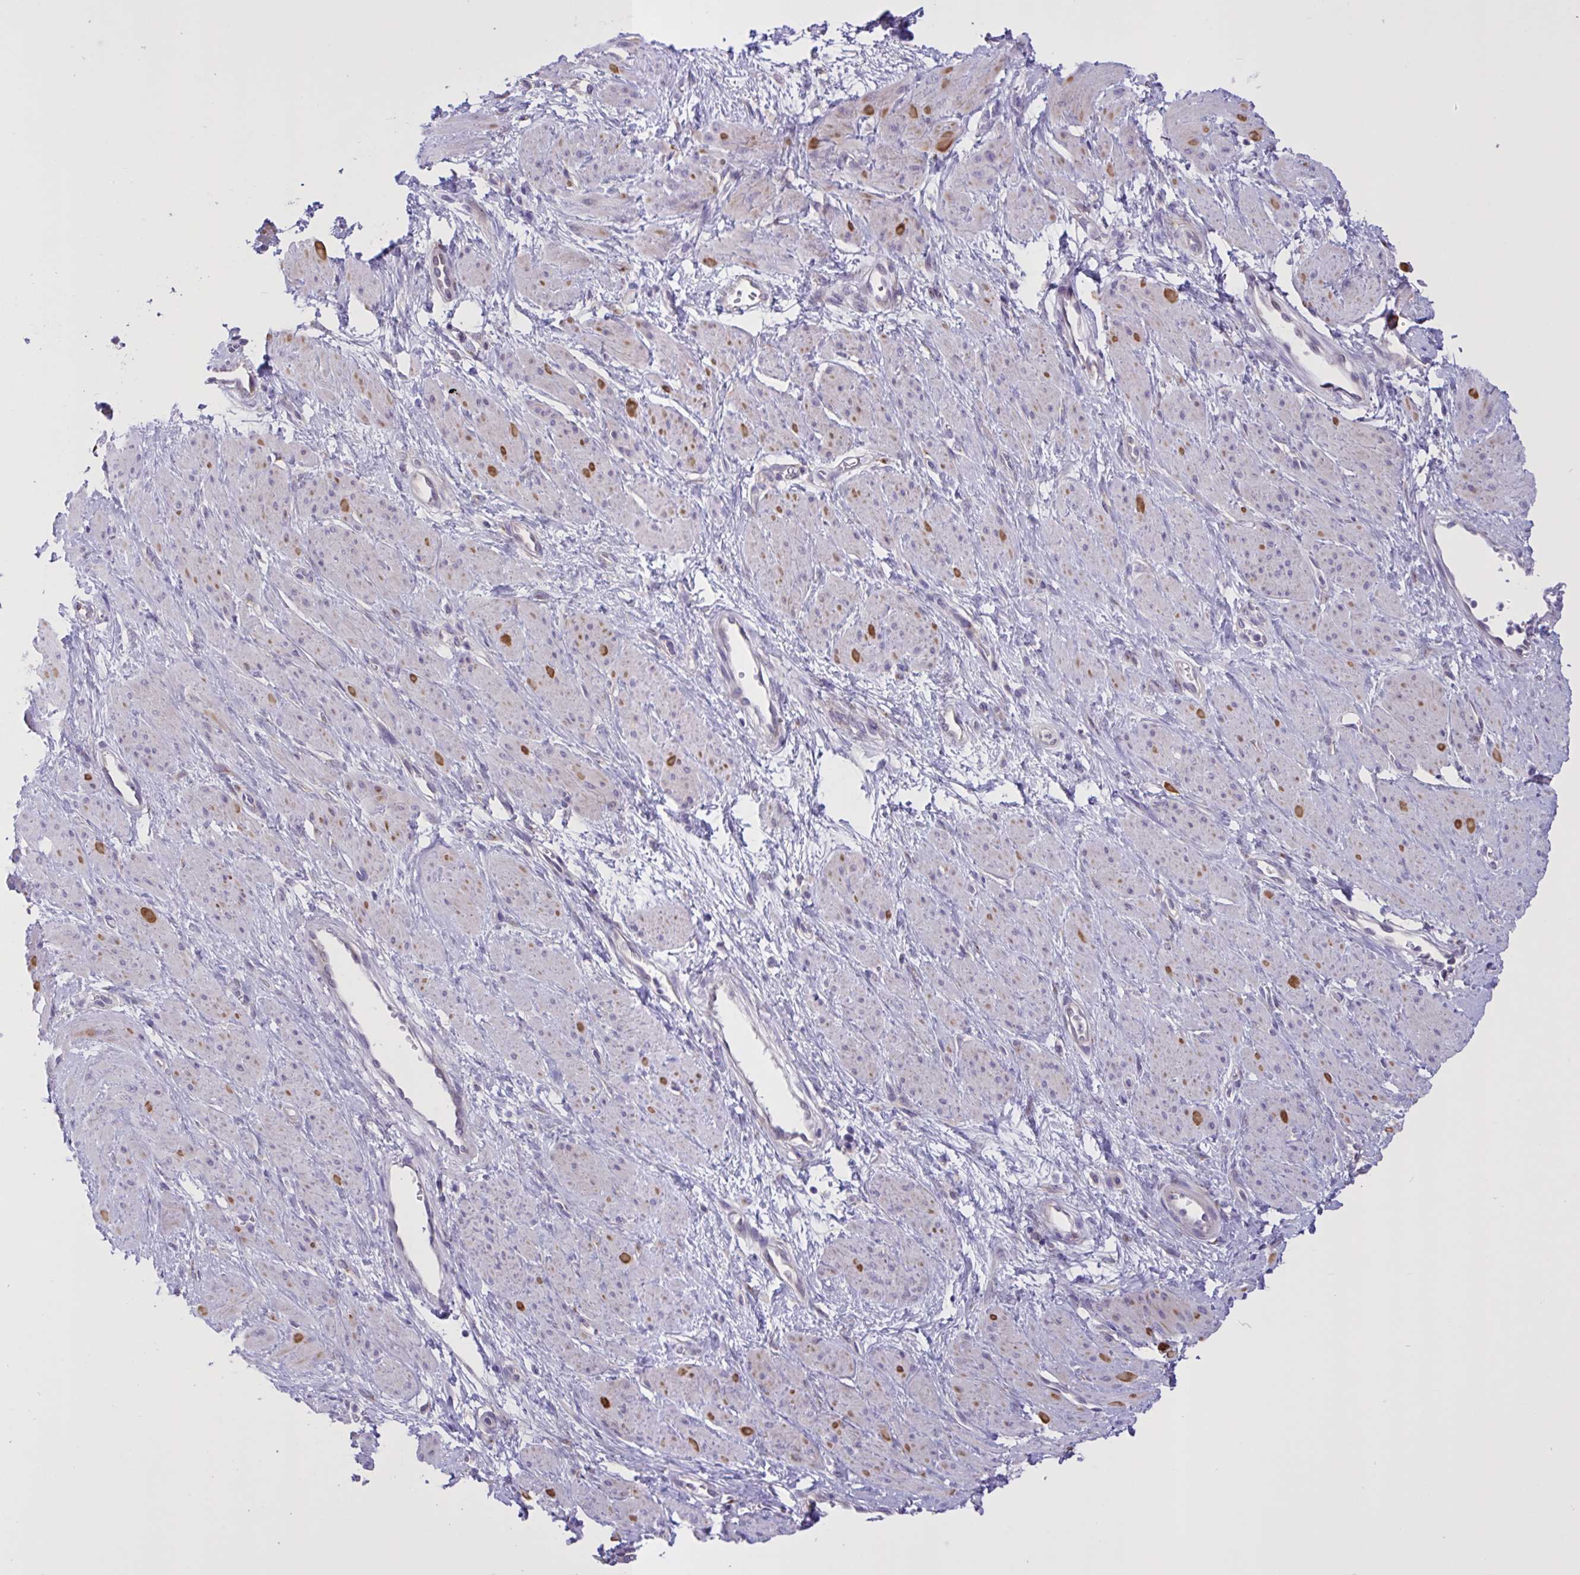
{"staining": {"intensity": "moderate", "quantity": "<25%", "location": "cytoplasmic/membranous"}, "tissue": "smooth muscle", "cell_type": "Smooth muscle cells", "image_type": "normal", "snomed": [{"axis": "morphology", "description": "Normal tissue, NOS"}, {"axis": "topography", "description": "Smooth muscle"}, {"axis": "topography", "description": "Uterus"}], "caption": "Protein staining demonstrates moderate cytoplasmic/membranous staining in about <25% of smooth muscle cells in benign smooth muscle. The protein of interest is shown in brown color, while the nuclei are stained blue.", "gene": "MRGPRX2", "patient": {"sex": "female", "age": 39}}